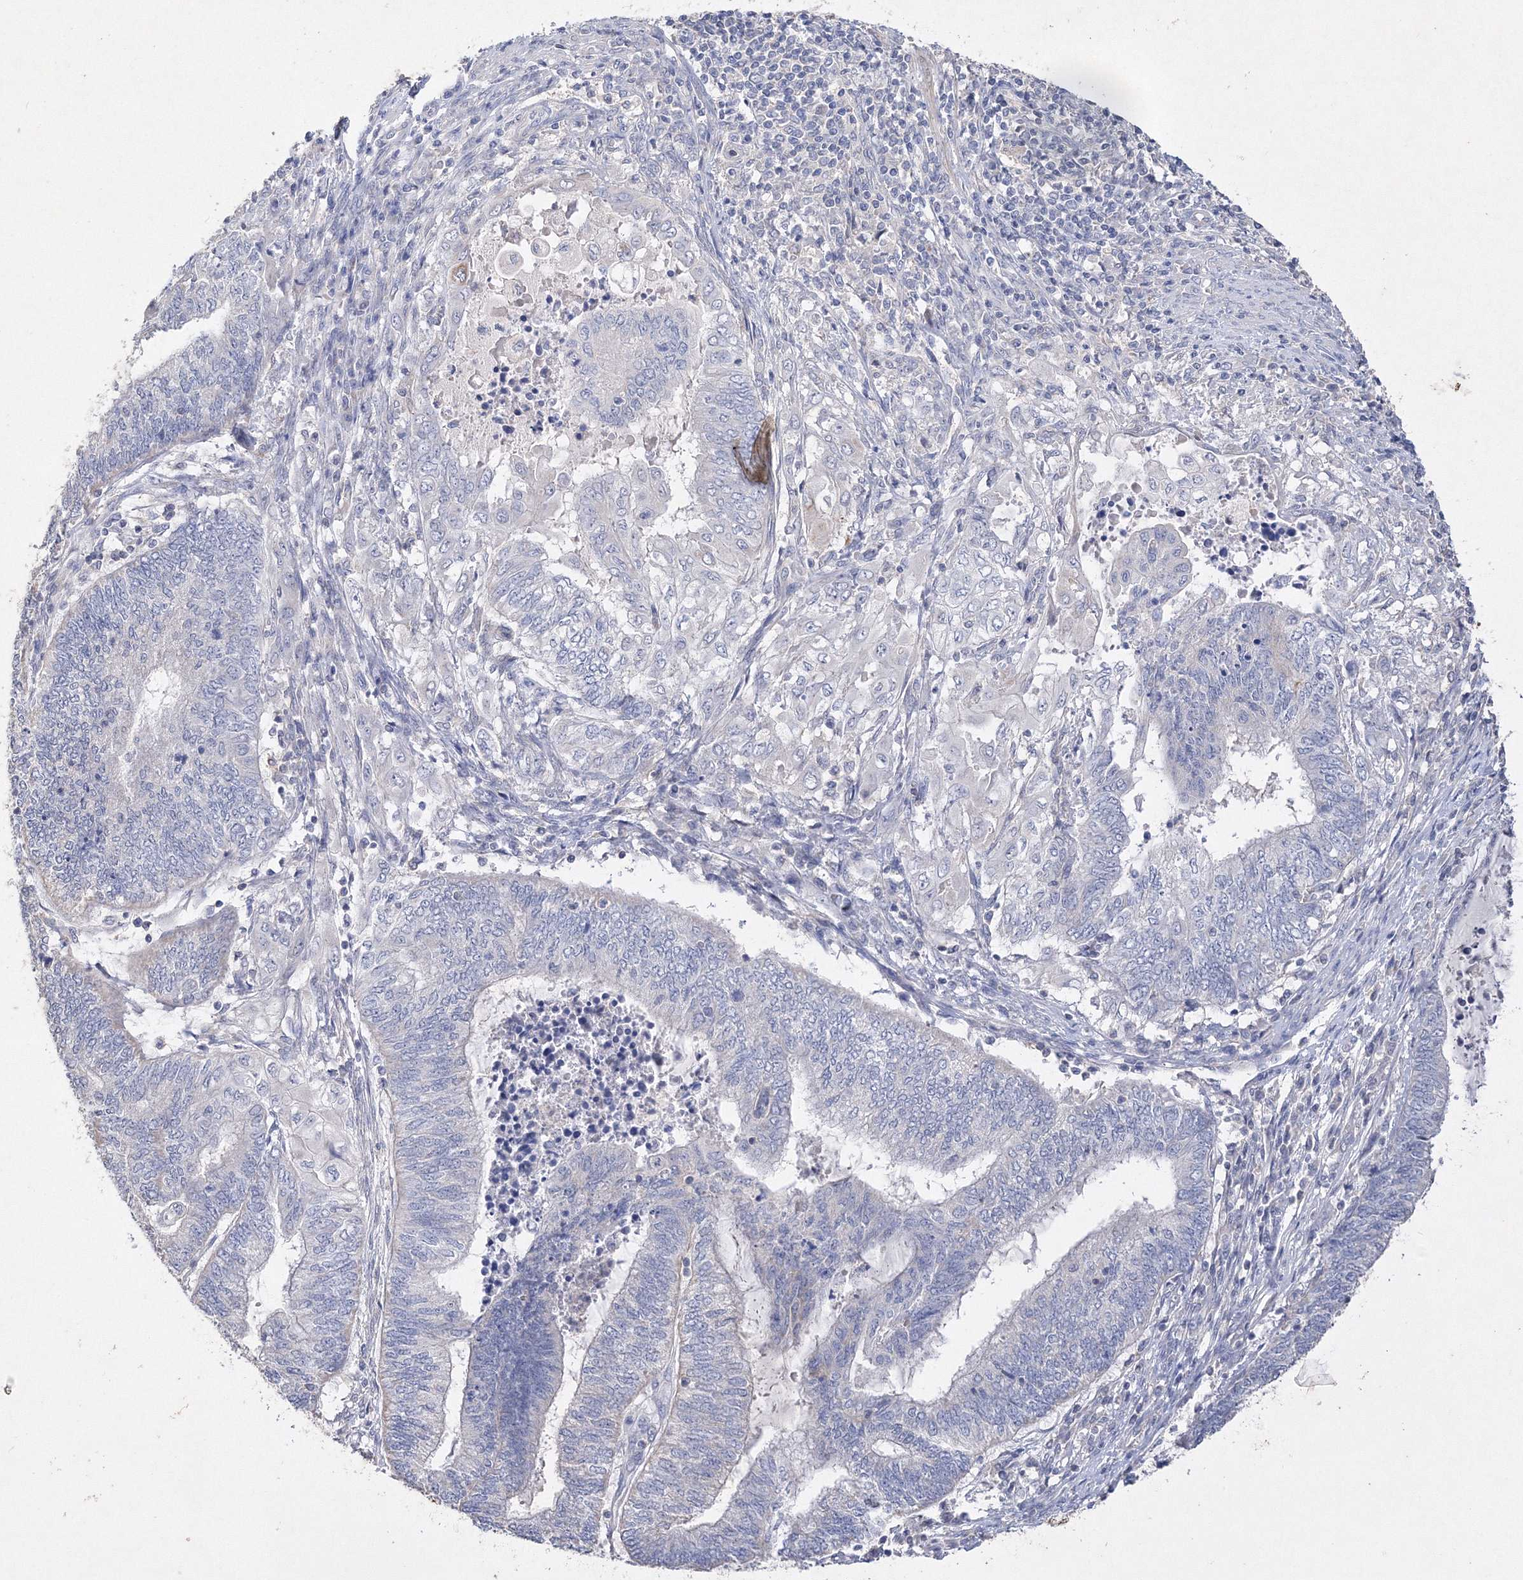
{"staining": {"intensity": "negative", "quantity": "none", "location": "none"}, "tissue": "endometrial cancer", "cell_type": "Tumor cells", "image_type": "cancer", "snomed": [{"axis": "morphology", "description": "Adenocarcinoma, NOS"}, {"axis": "topography", "description": "Uterus"}, {"axis": "topography", "description": "Endometrium"}], "caption": "A photomicrograph of endometrial cancer (adenocarcinoma) stained for a protein demonstrates no brown staining in tumor cells.", "gene": "GLS", "patient": {"sex": "female", "age": 70}}